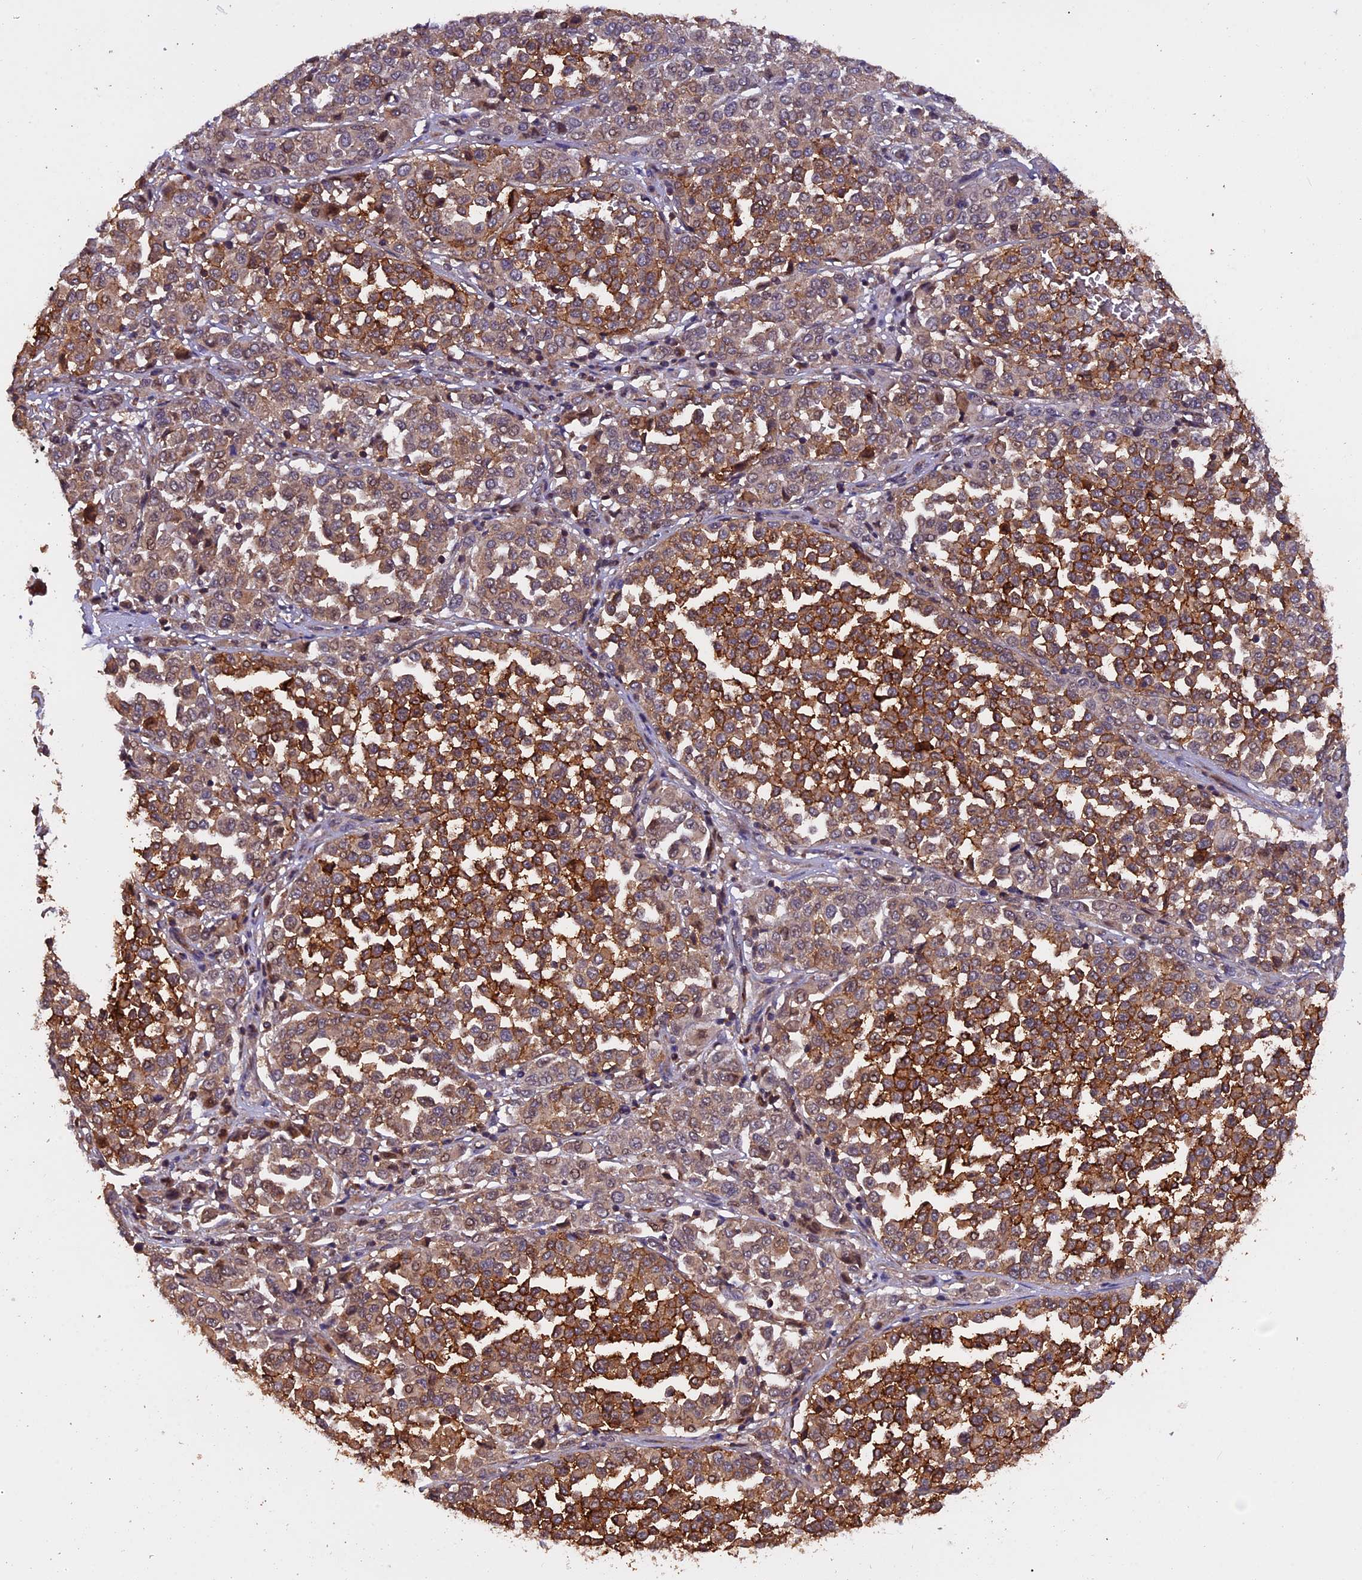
{"staining": {"intensity": "moderate", "quantity": ">75%", "location": "cytoplasmic/membranous"}, "tissue": "melanoma", "cell_type": "Tumor cells", "image_type": "cancer", "snomed": [{"axis": "morphology", "description": "Malignant melanoma, Metastatic site"}, {"axis": "topography", "description": "Pancreas"}], "caption": "Human malignant melanoma (metastatic site) stained for a protein (brown) demonstrates moderate cytoplasmic/membranous positive staining in about >75% of tumor cells.", "gene": "PKD2L2", "patient": {"sex": "female", "age": 30}}